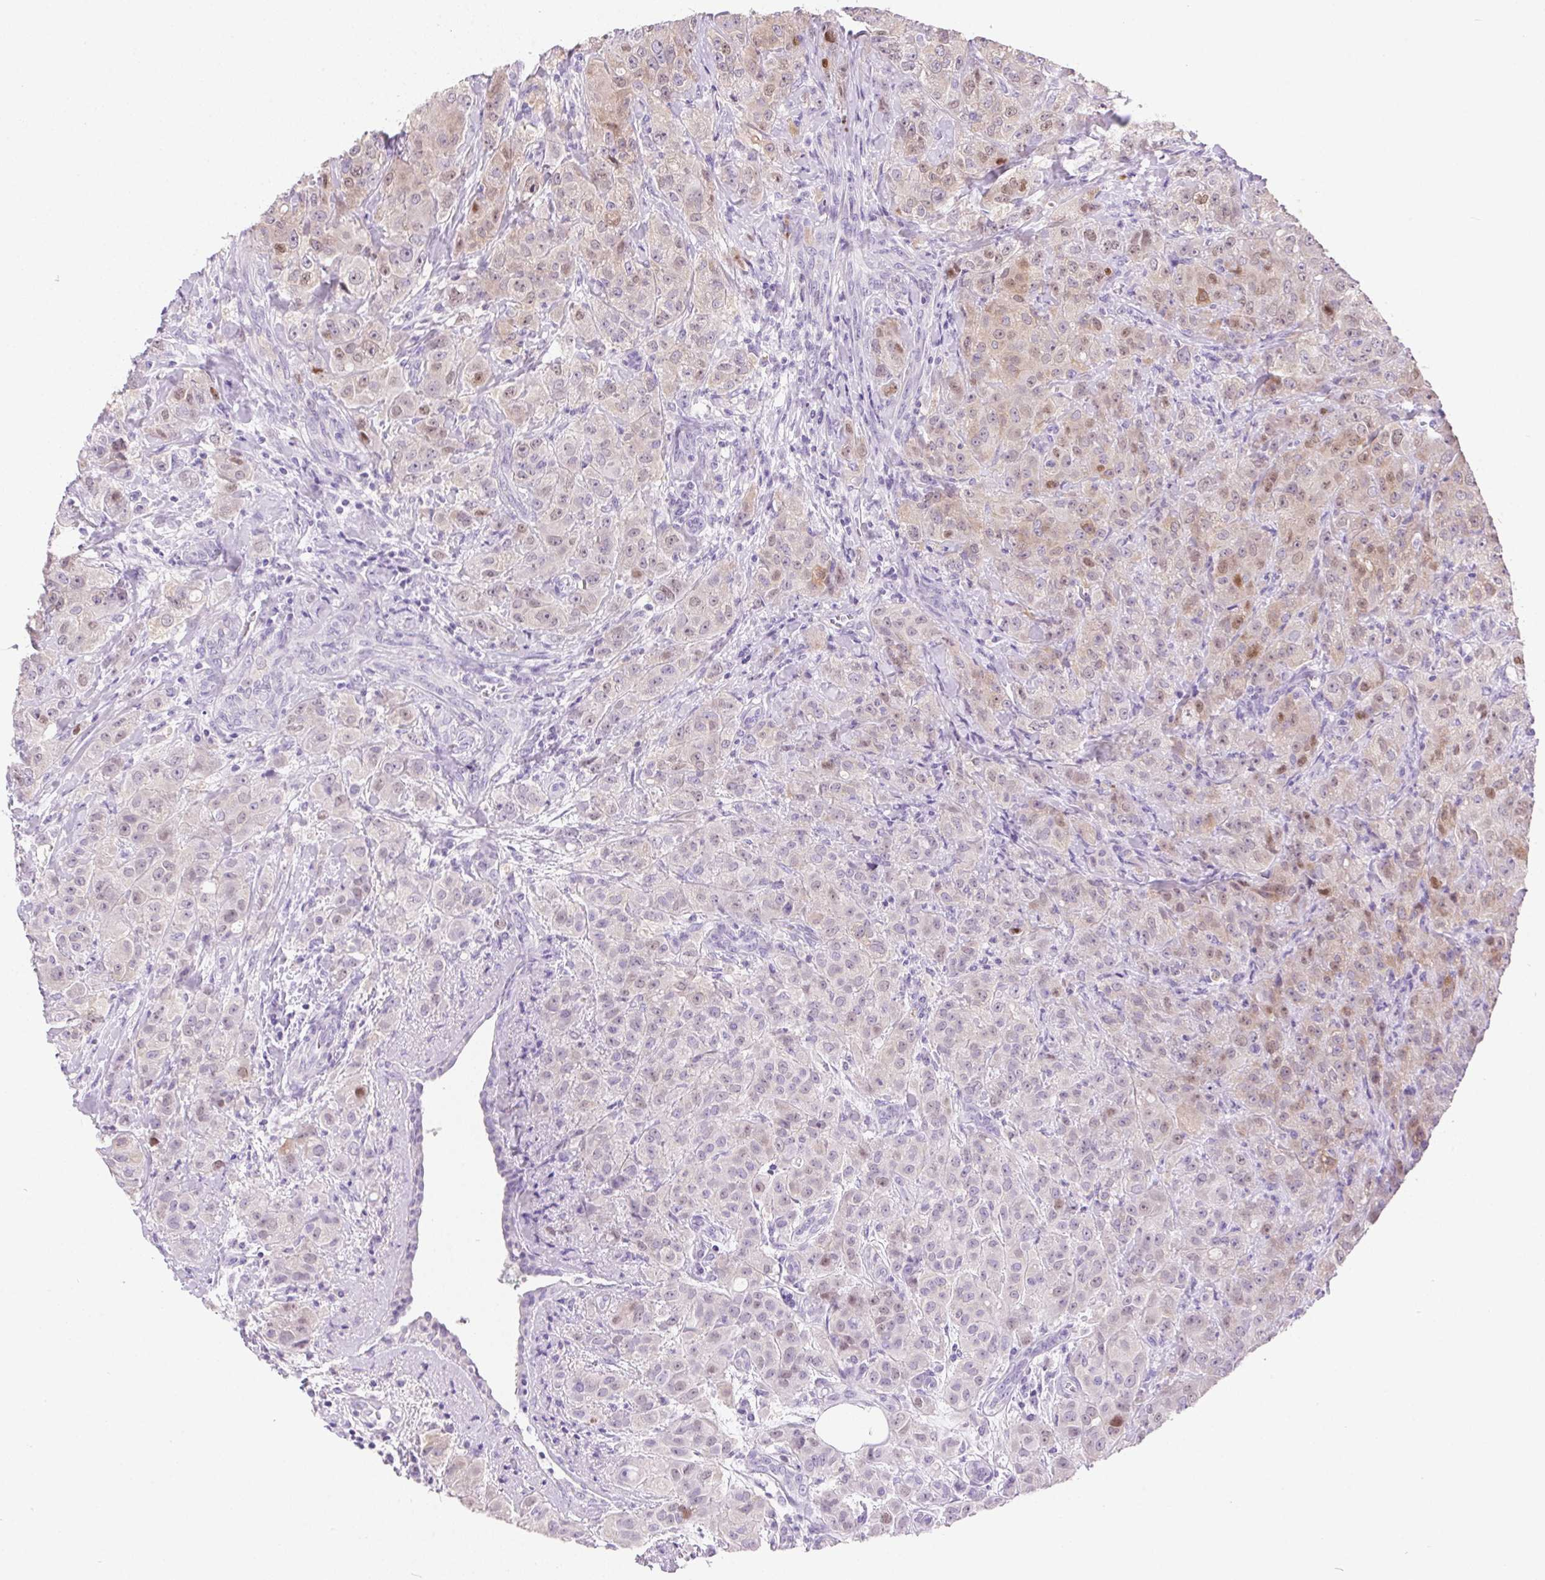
{"staining": {"intensity": "weak", "quantity": "<25%", "location": "nuclear"}, "tissue": "breast cancer", "cell_type": "Tumor cells", "image_type": "cancer", "snomed": [{"axis": "morphology", "description": "Normal tissue, NOS"}, {"axis": "morphology", "description": "Duct carcinoma"}, {"axis": "topography", "description": "Breast"}], "caption": "Immunohistochemical staining of breast intraductal carcinoma demonstrates no significant positivity in tumor cells.", "gene": "SSTR4", "patient": {"sex": "female", "age": 43}}